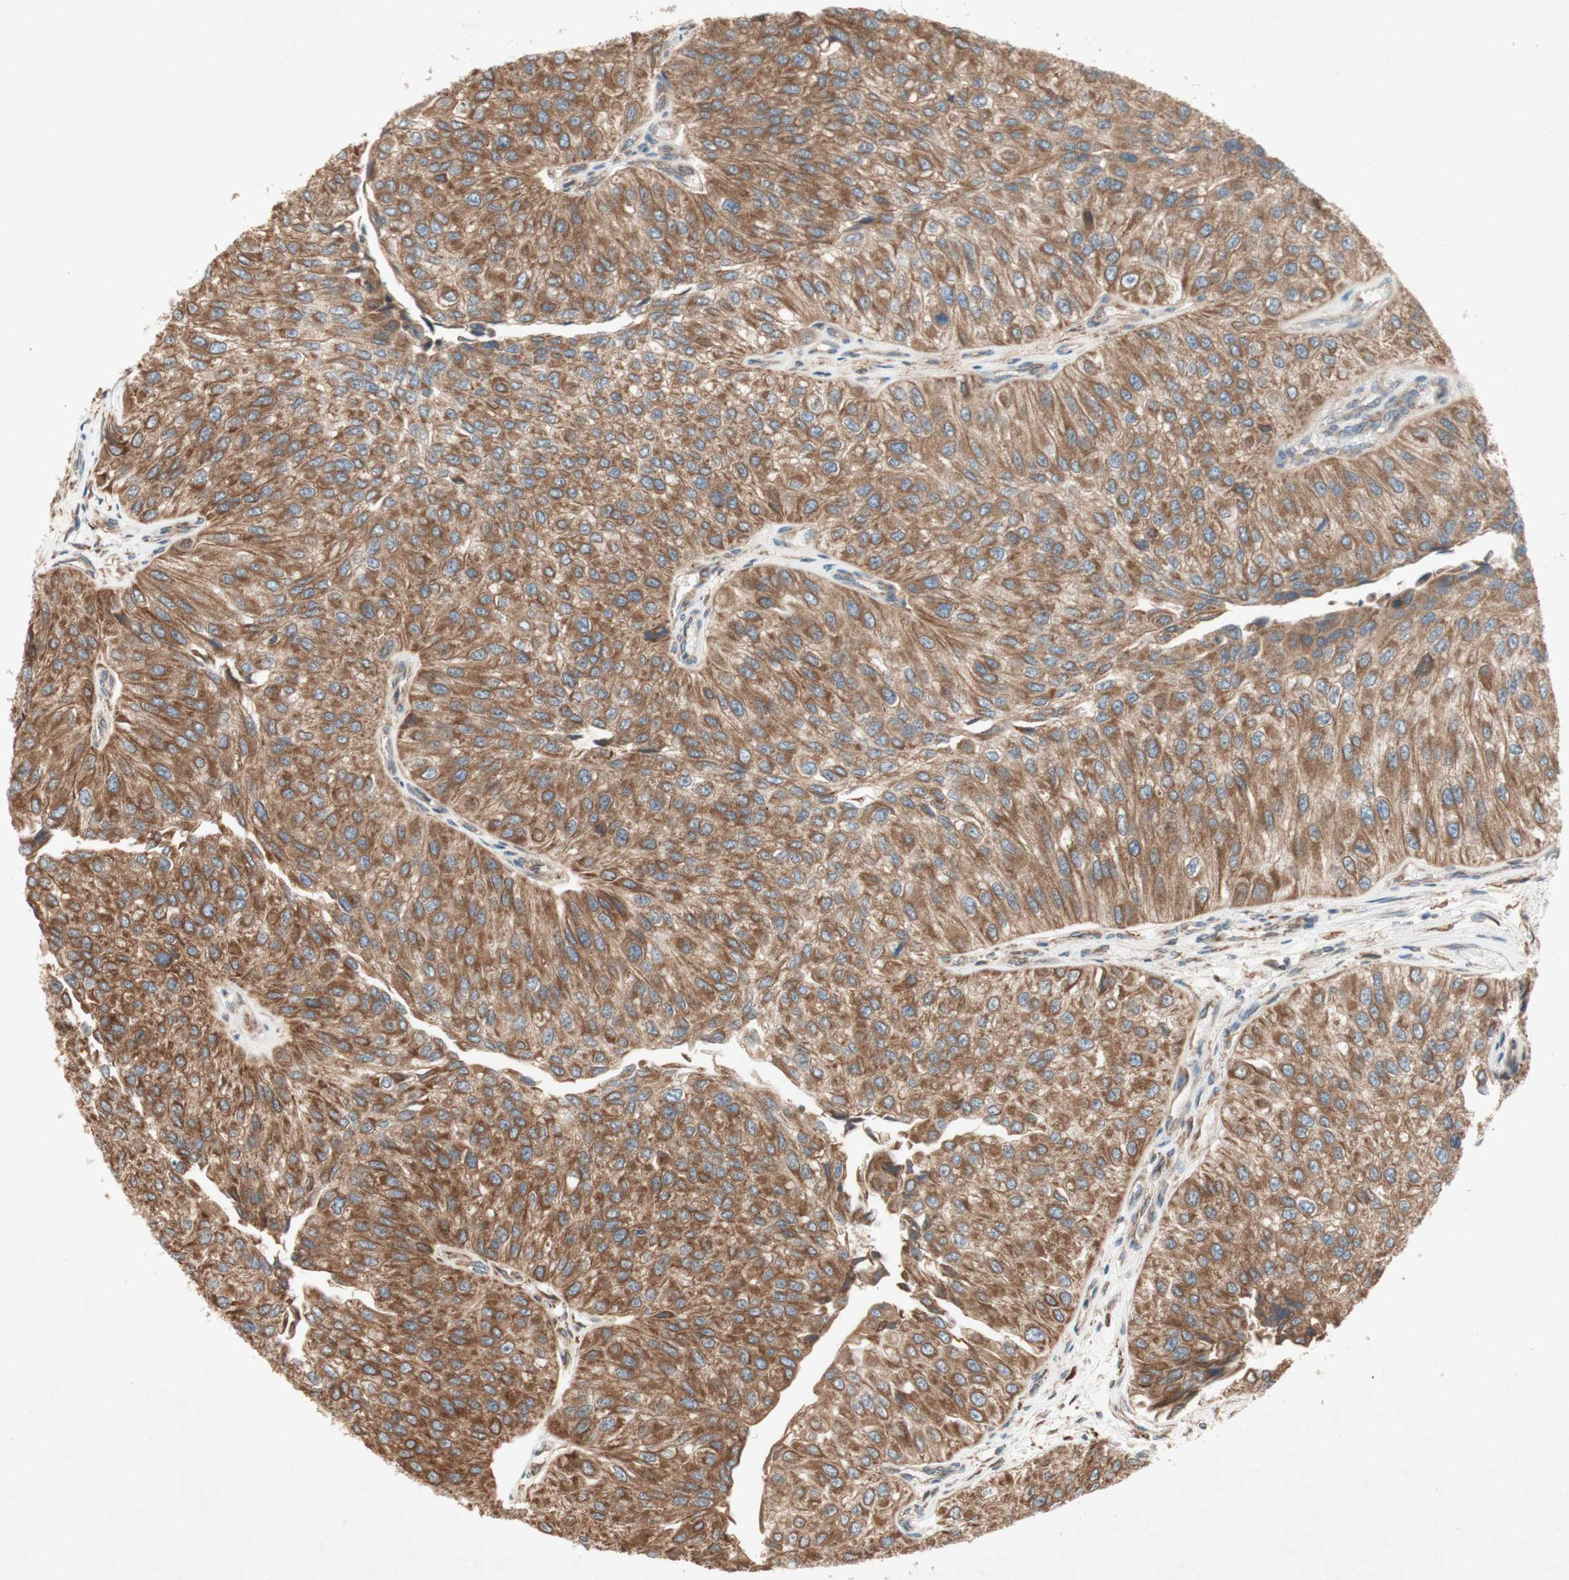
{"staining": {"intensity": "moderate", "quantity": ">75%", "location": "cytoplasmic/membranous"}, "tissue": "urothelial cancer", "cell_type": "Tumor cells", "image_type": "cancer", "snomed": [{"axis": "morphology", "description": "Urothelial carcinoma, High grade"}, {"axis": "topography", "description": "Kidney"}, {"axis": "topography", "description": "Urinary bladder"}], "caption": "This micrograph reveals high-grade urothelial carcinoma stained with IHC to label a protein in brown. The cytoplasmic/membranous of tumor cells show moderate positivity for the protein. Nuclei are counter-stained blue.", "gene": "SOCS2", "patient": {"sex": "male", "age": 77}}